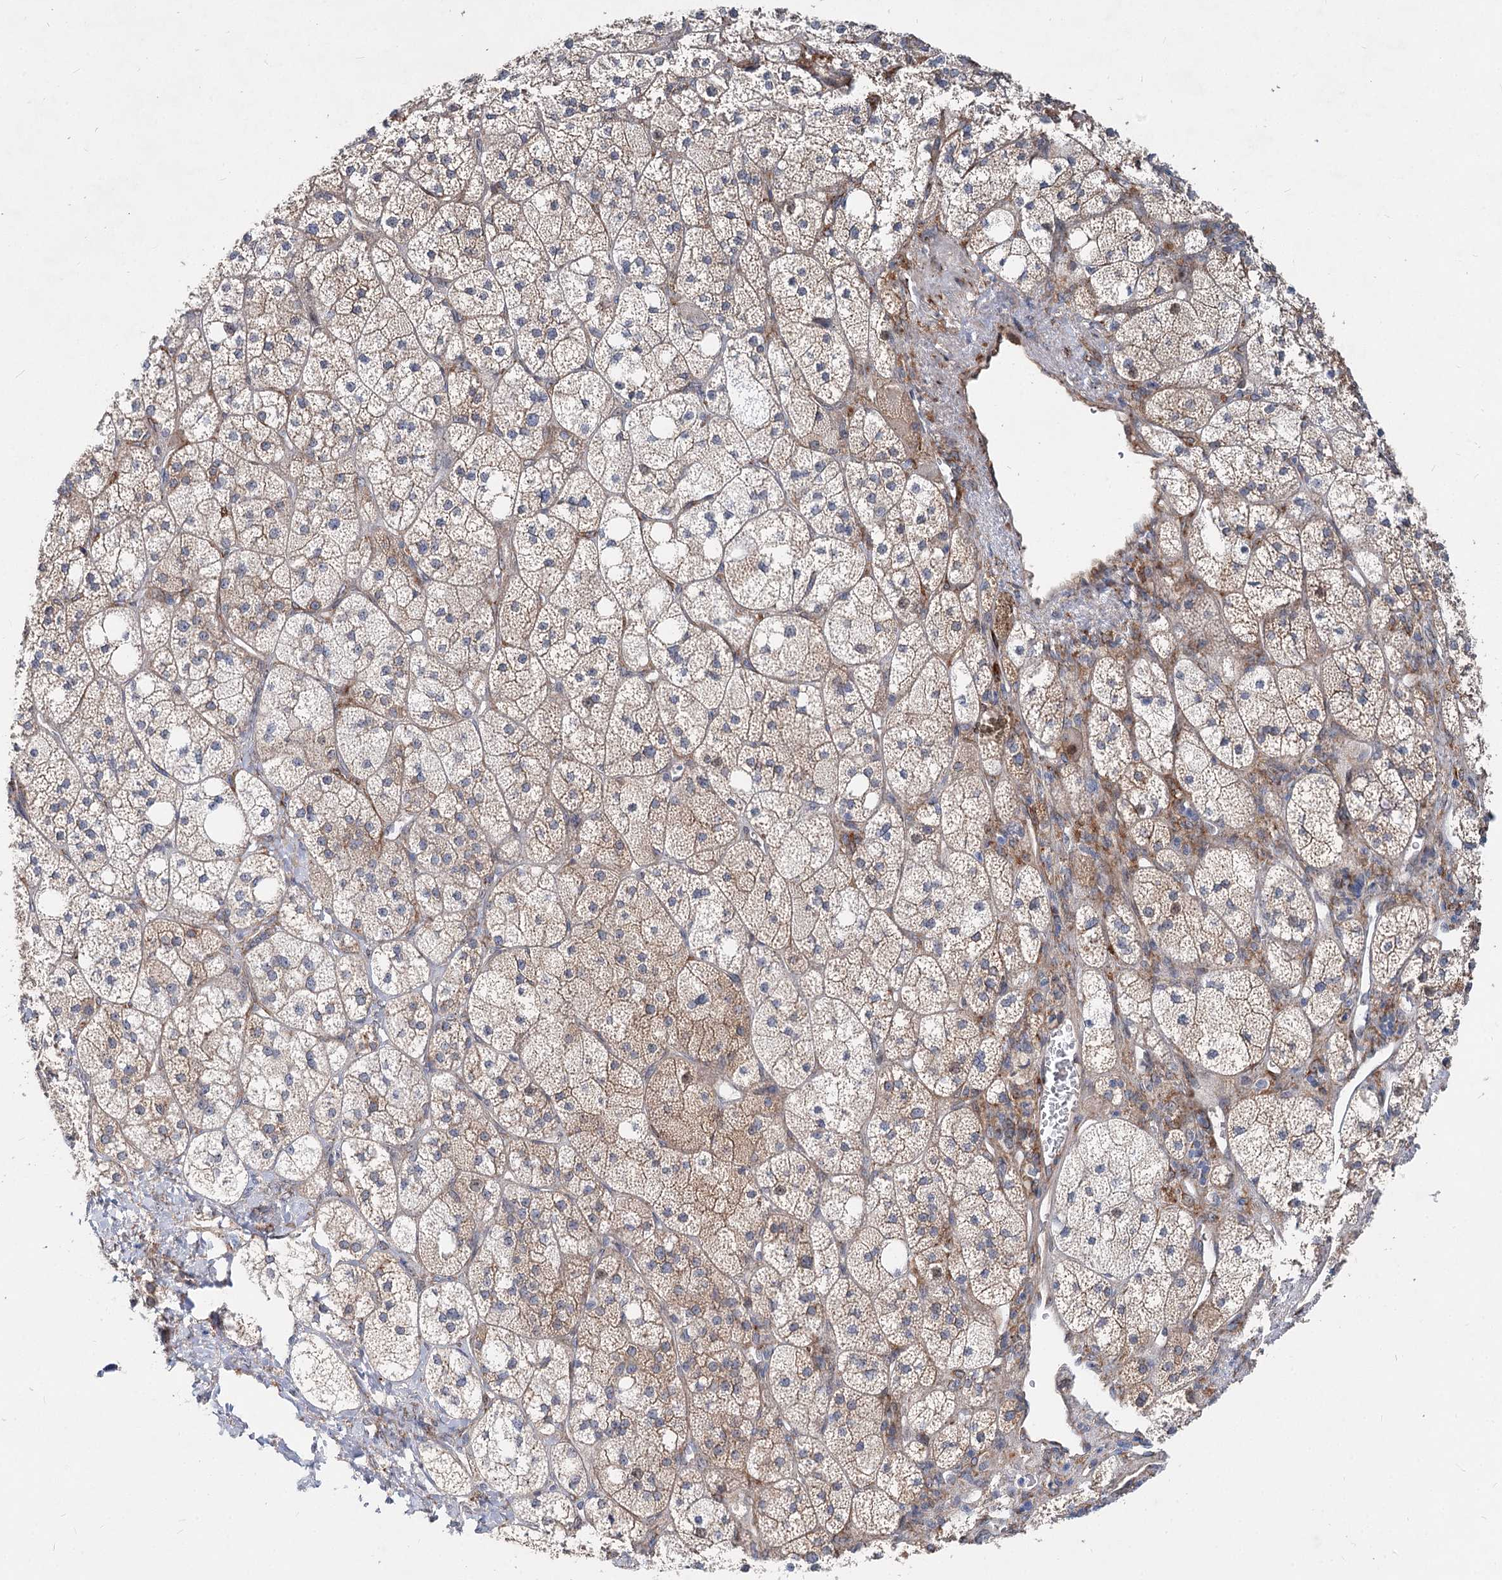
{"staining": {"intensity": "moderate", "quantity": "25%-75%", "location": "cytoplasmic/membranous"}, "tissue": "adrenal gland", "cell_type": "Glandular cells", "image_type": "normal", "snomed": [{"axis": "morphology", "description": "Normal tissue, NOS"}, {"axis": "topography", "description": "Adrenal gland"}], "caption": "IHC (DAB) staining of normal human adrenal gland shows moderate cytoplasmic/membranous protein positivity in approximately 25%-75% of glandular cells. The protein of interest is shown in brown color, while the nuclei are stained blue.", "gene": "SPART", "patient": {"sex": "male", "age": 61}}